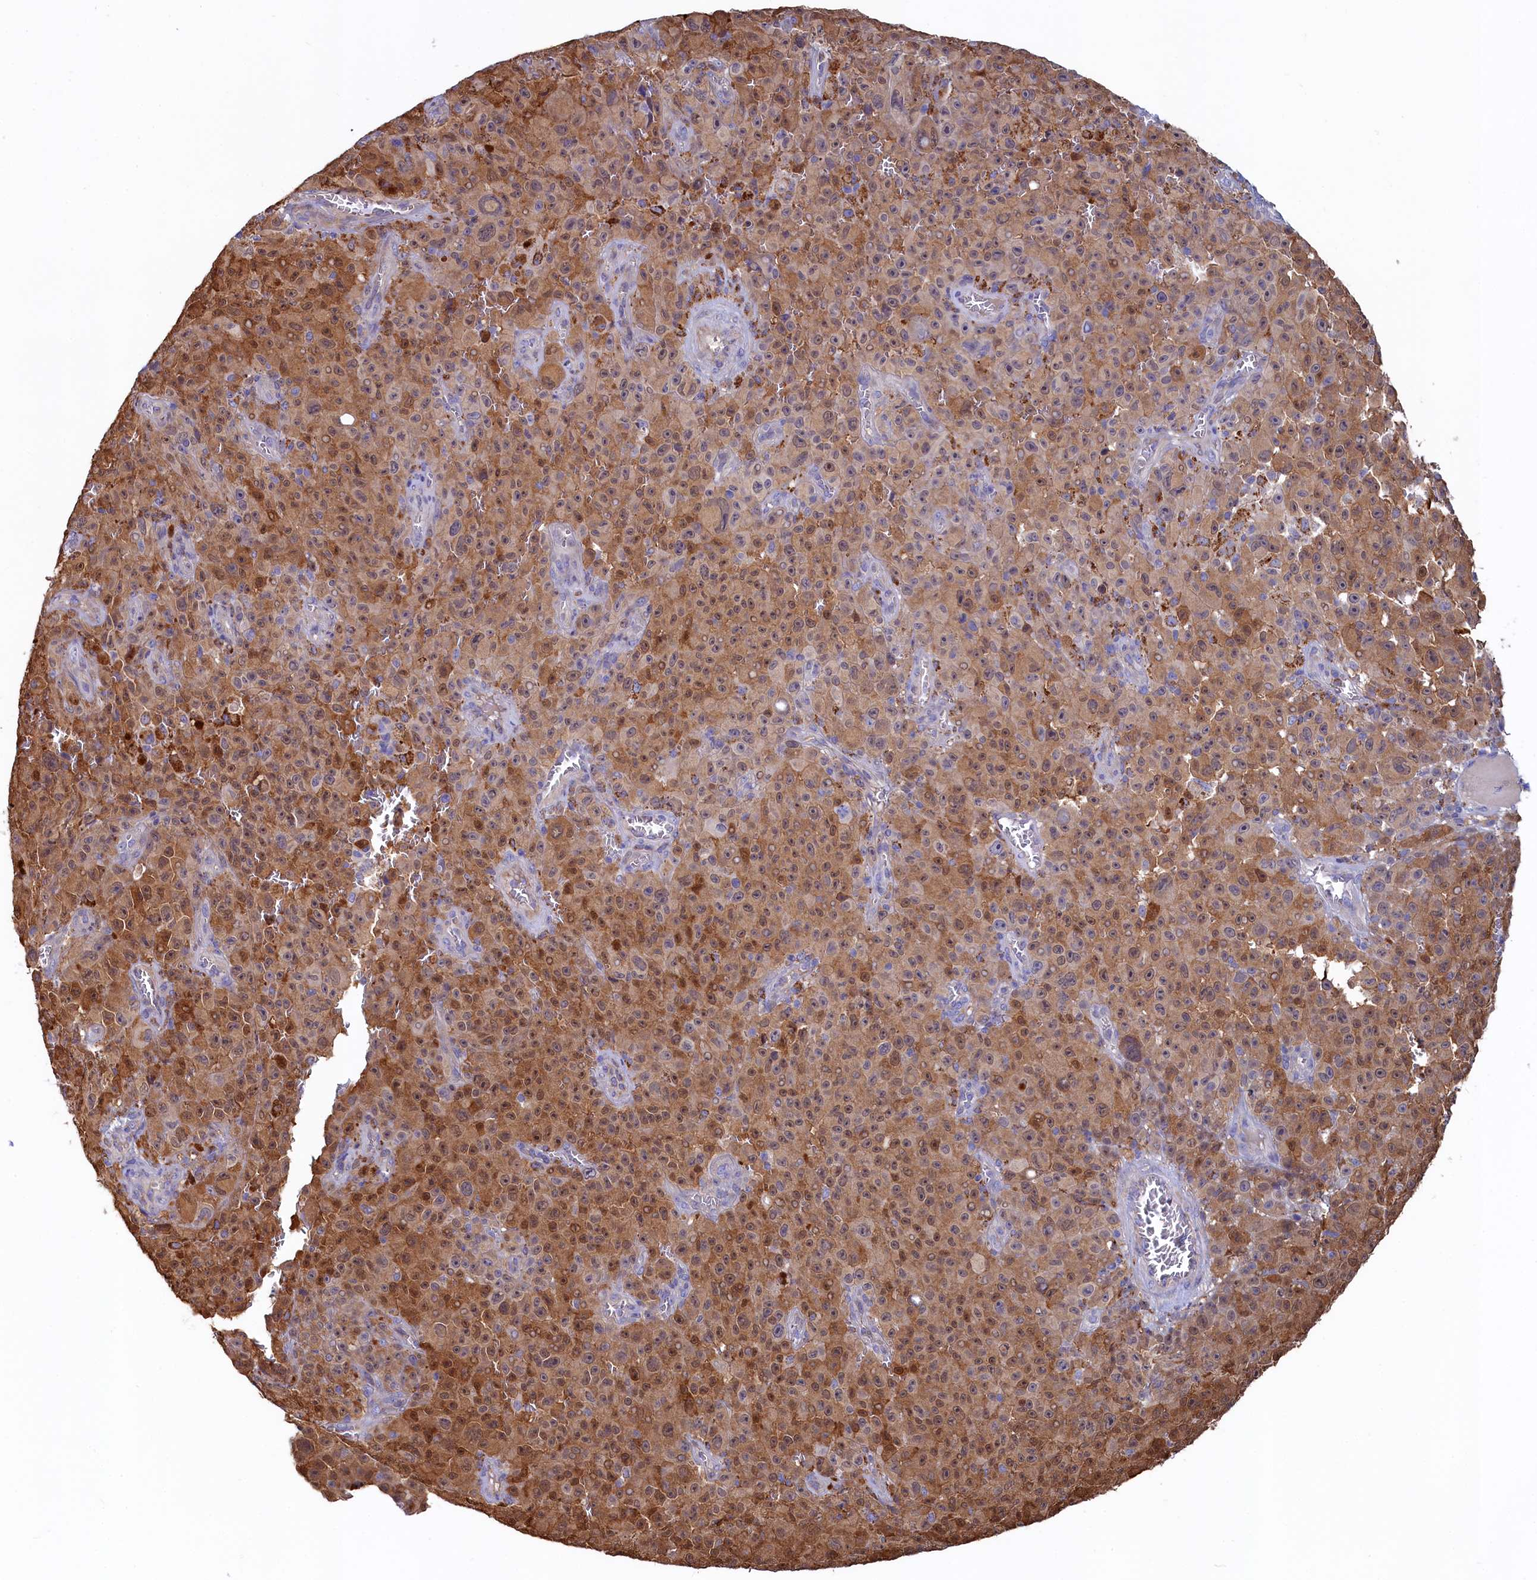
{"staining": {"intensity": "moderate", "quantity": ">75%", "location": "cytoplasmic/membranous"}, "tissue": "melanoma", "cell_type": "Tumor cells", "image_type": "cancer", "snomed": [{"axis": "morphology", "description": "Malignant melanoma, NOS"}, {"axis": "topography", "description": "Skin"}], "caption": "Melanoma tissue displays moderate cytoplasmic/membranous positivity in about >75% of tumor cells, visualized by immunohistochemistry.", "gene": "ASTE1", "patient": {"sex": "female", "age": 82}}